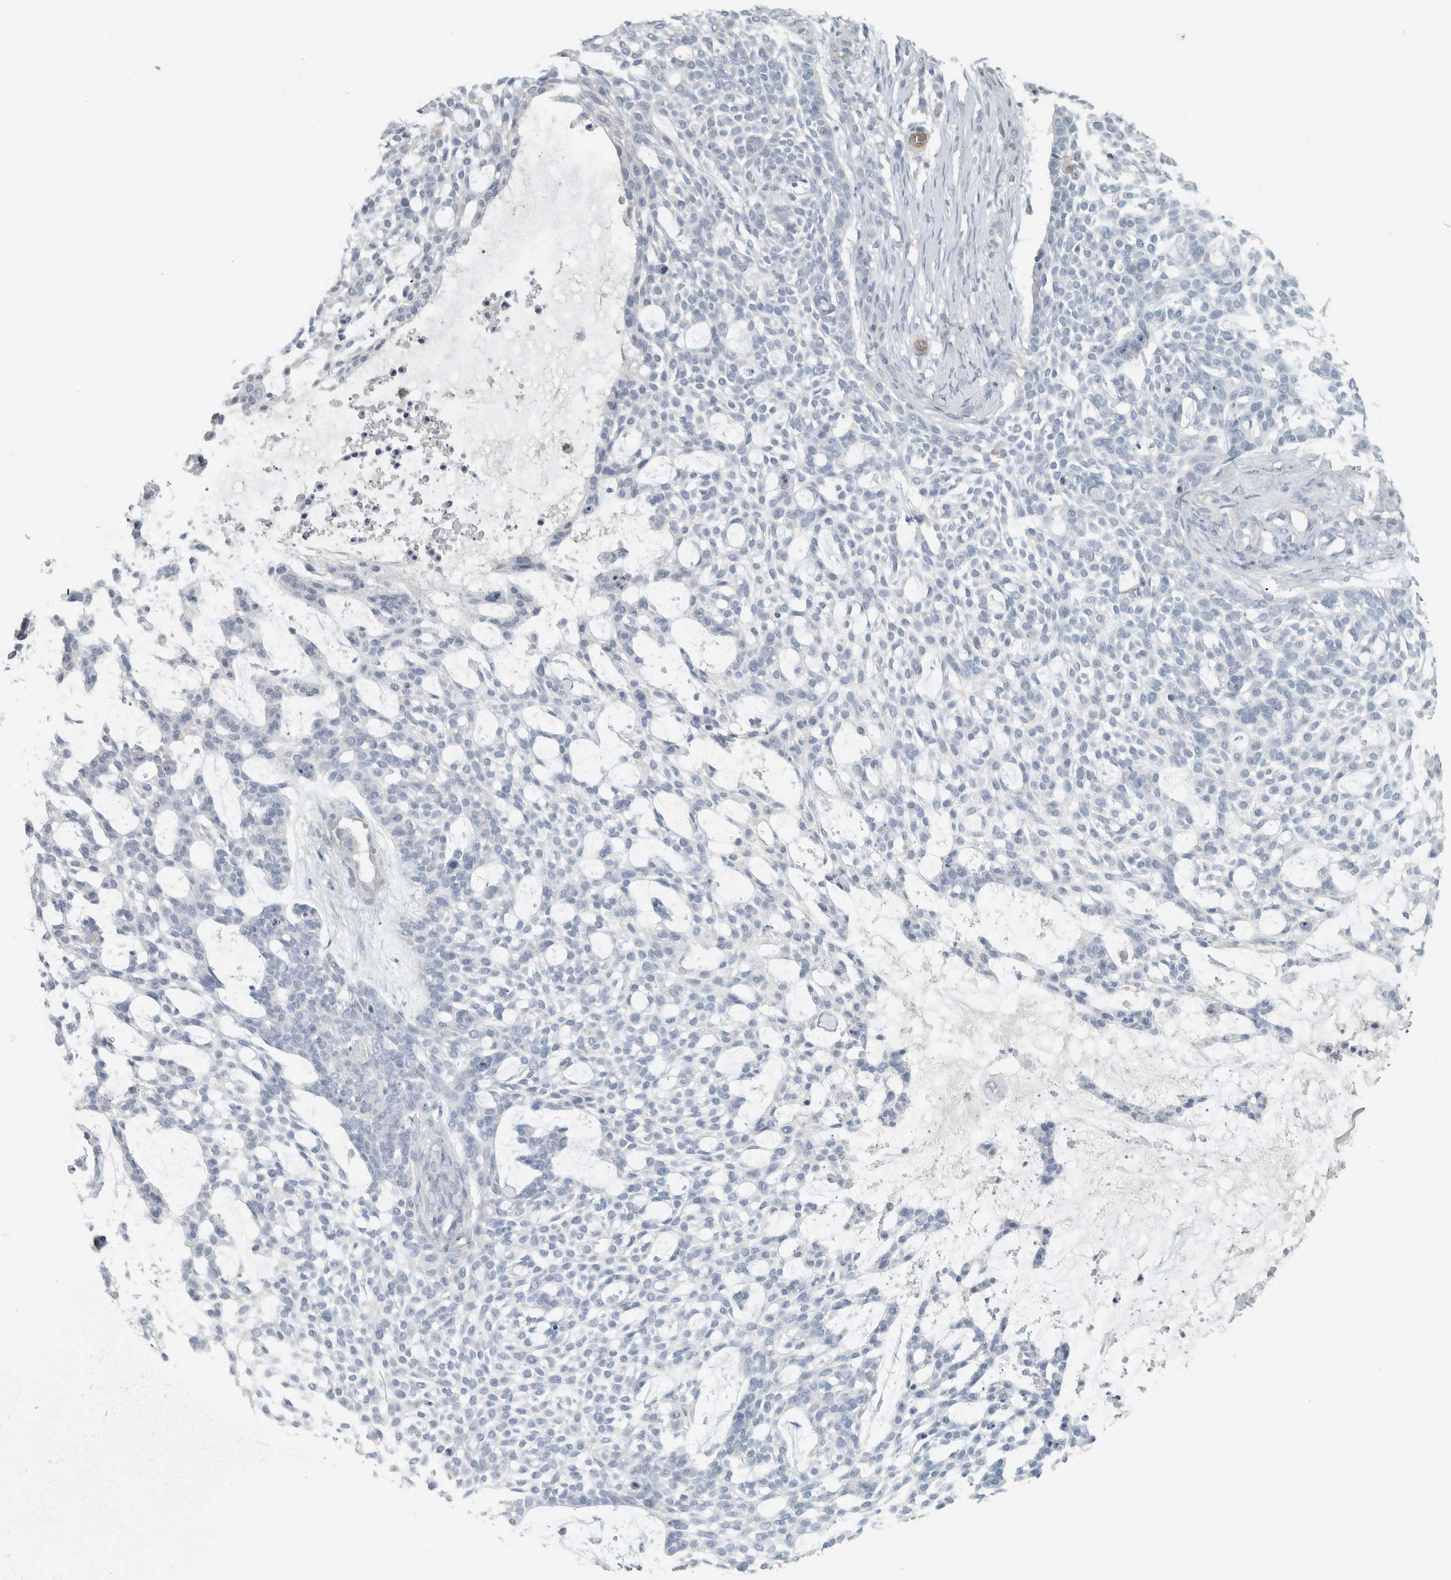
{"staining": {"intensity": "negative", "quantity": "none", "location": "none"}, "tissue": "skin cancer", "cell_type": "Tumor cells", "image_type": "cancer", "snomed": [{"axis": "morphology", "description": "Basal cell carcinoma"}, {"axis": "topography", "description": "Skin"}], "caption": "DAB immunohistochemical staining of human skin cancer demonstrates no significant positivity in tumor cells.", "gene": "SCIN", "patient": {"sex": "female", "age": 64}}